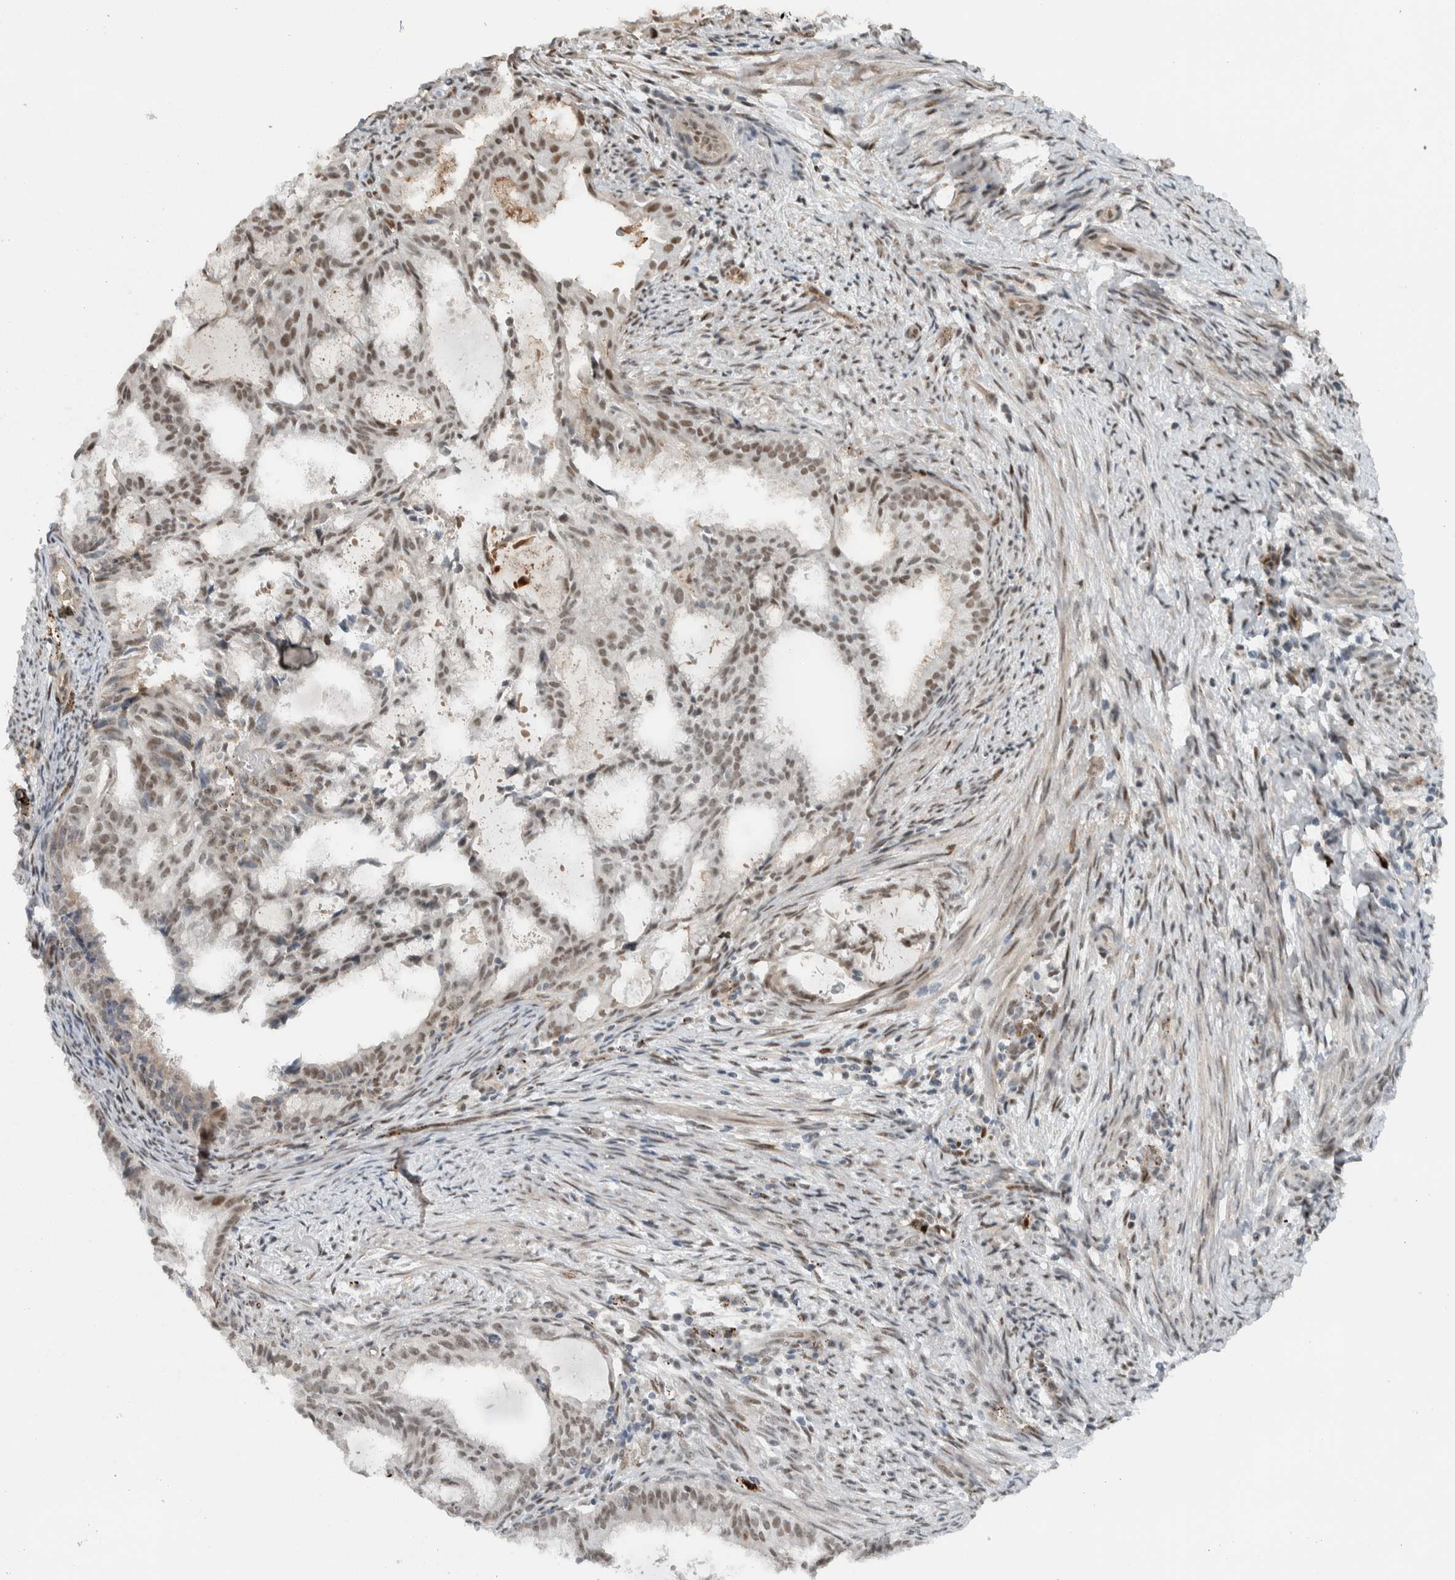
{"staining": {"intensity": "moderate", "quantity": "25%-75%", "location": "nuclear"}, "tissue": "endometrial cancer", "cell_type": "Tumor cells", "image_type": "cancer", "snomed": [{"axis": "morphology", "description": "Adenocarcinoma, NOS"}, {"axis": "topography", "description": "Endometrium"}], "caption": "Human endometrial cancer stained for a protein (brown) displays moderate nuclear positive expression in about 25%-75% of tumor cells.", "gene": "ZFP91", "patient": {"sex": "female", "age": 58}}